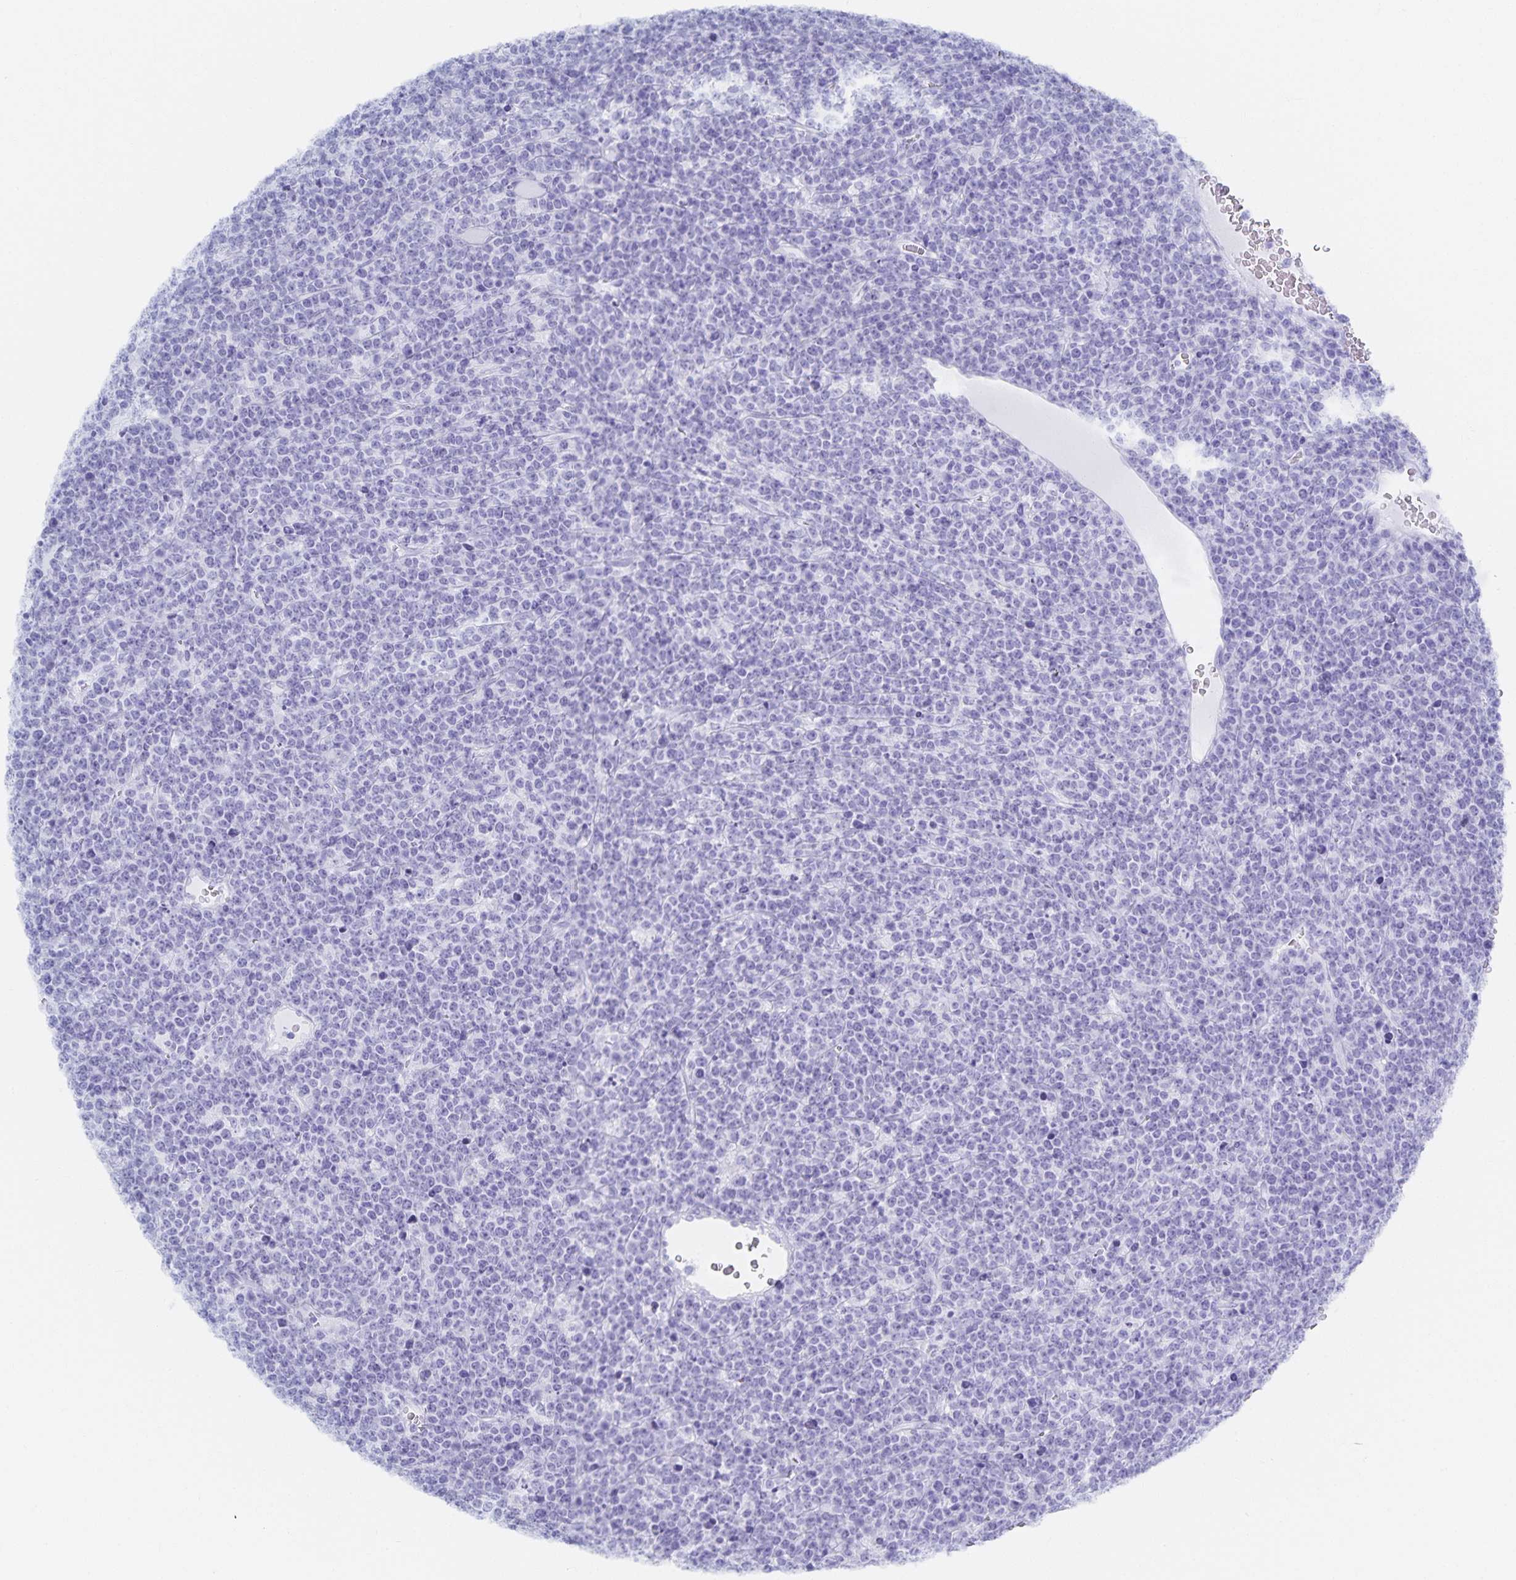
{"staining": {"intensity": "negative", "quantity": "none", "location": "none"}, "tissue": "lymphoma", "cell_type": "Tumor cells", "image_type": "cancer", "snomed": [{"axis": "morphology", "description": "Malignant lymphoma, non-Hodgkin's type, High grade"}, {"axis": "topography", "description": "Ovary"}], "caption": "Micrograph shows no significant protein expression in tumor cells of high-grade malignant lymphoma, non-Hodgkin's type.", "gene": "SNTN", "patient": {"sex": "female", "age": 56}}